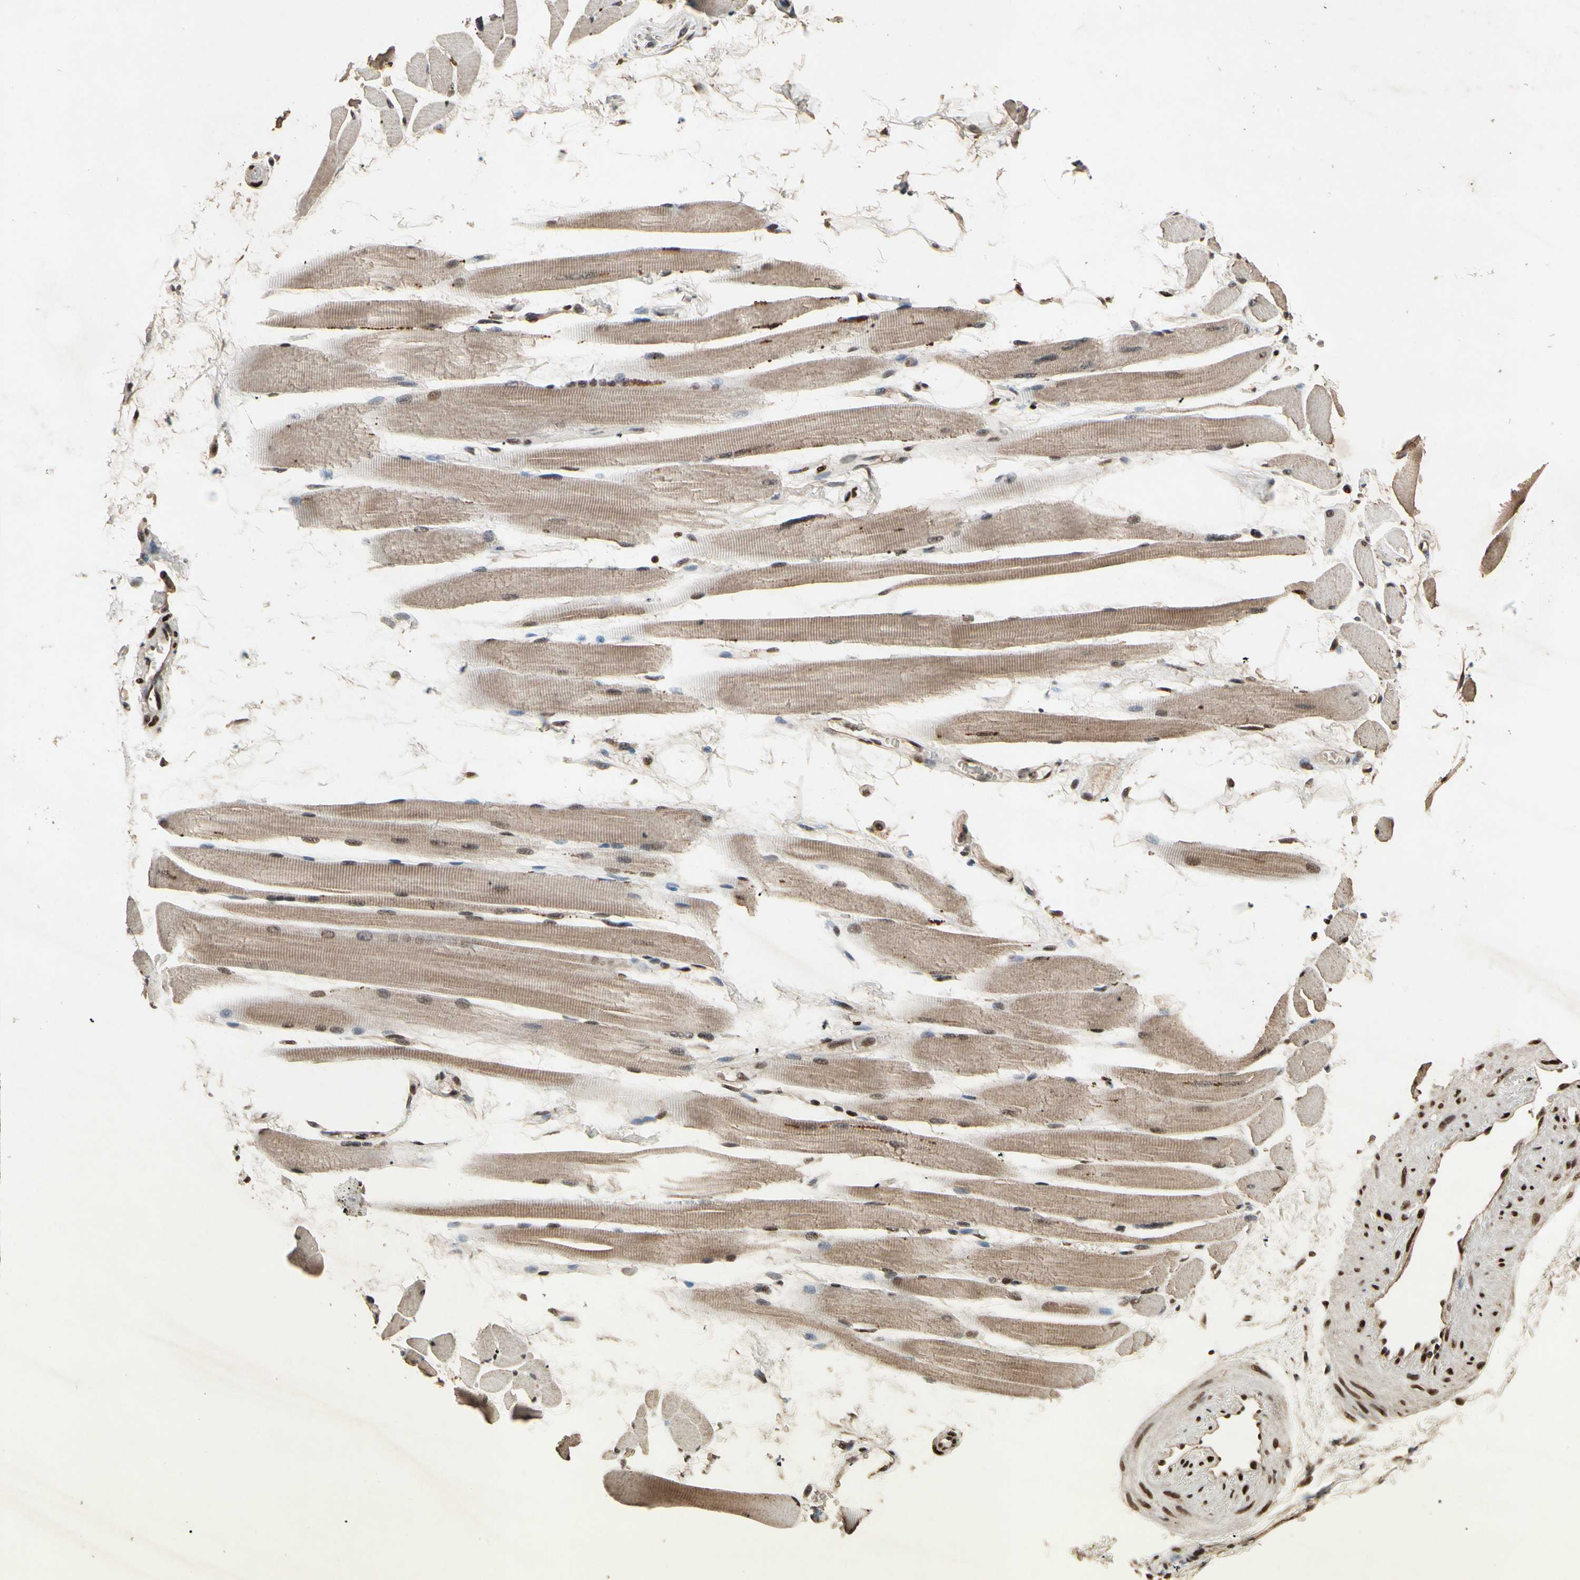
{"staining": {"intensity": "strong", "quantity": ">75%", "location": "cytoplasmic/membranous,nuclear"}, "tissue": "skeletal muscle", "cell_type": "Myocytes", "image_type": "normal", "snomed": [{"axis": "morphology", "description": "Normal tissue, NOS"}, {"axis": "topography", "description": "Skeletal muscle"}, {"axis": "topography", "description": "Oral tissue"}, {"axis": "topography", "description": "Peripheral nerve tissue"}], "caption": "Myocytes demonstrate high levels of strong cytoplasmic/membranous,nuclear positivity in approximately >75% of cells in normal human skeletal muscle.", "gene": "TBX2", "patient": {"sex": "female", "age": 84}}